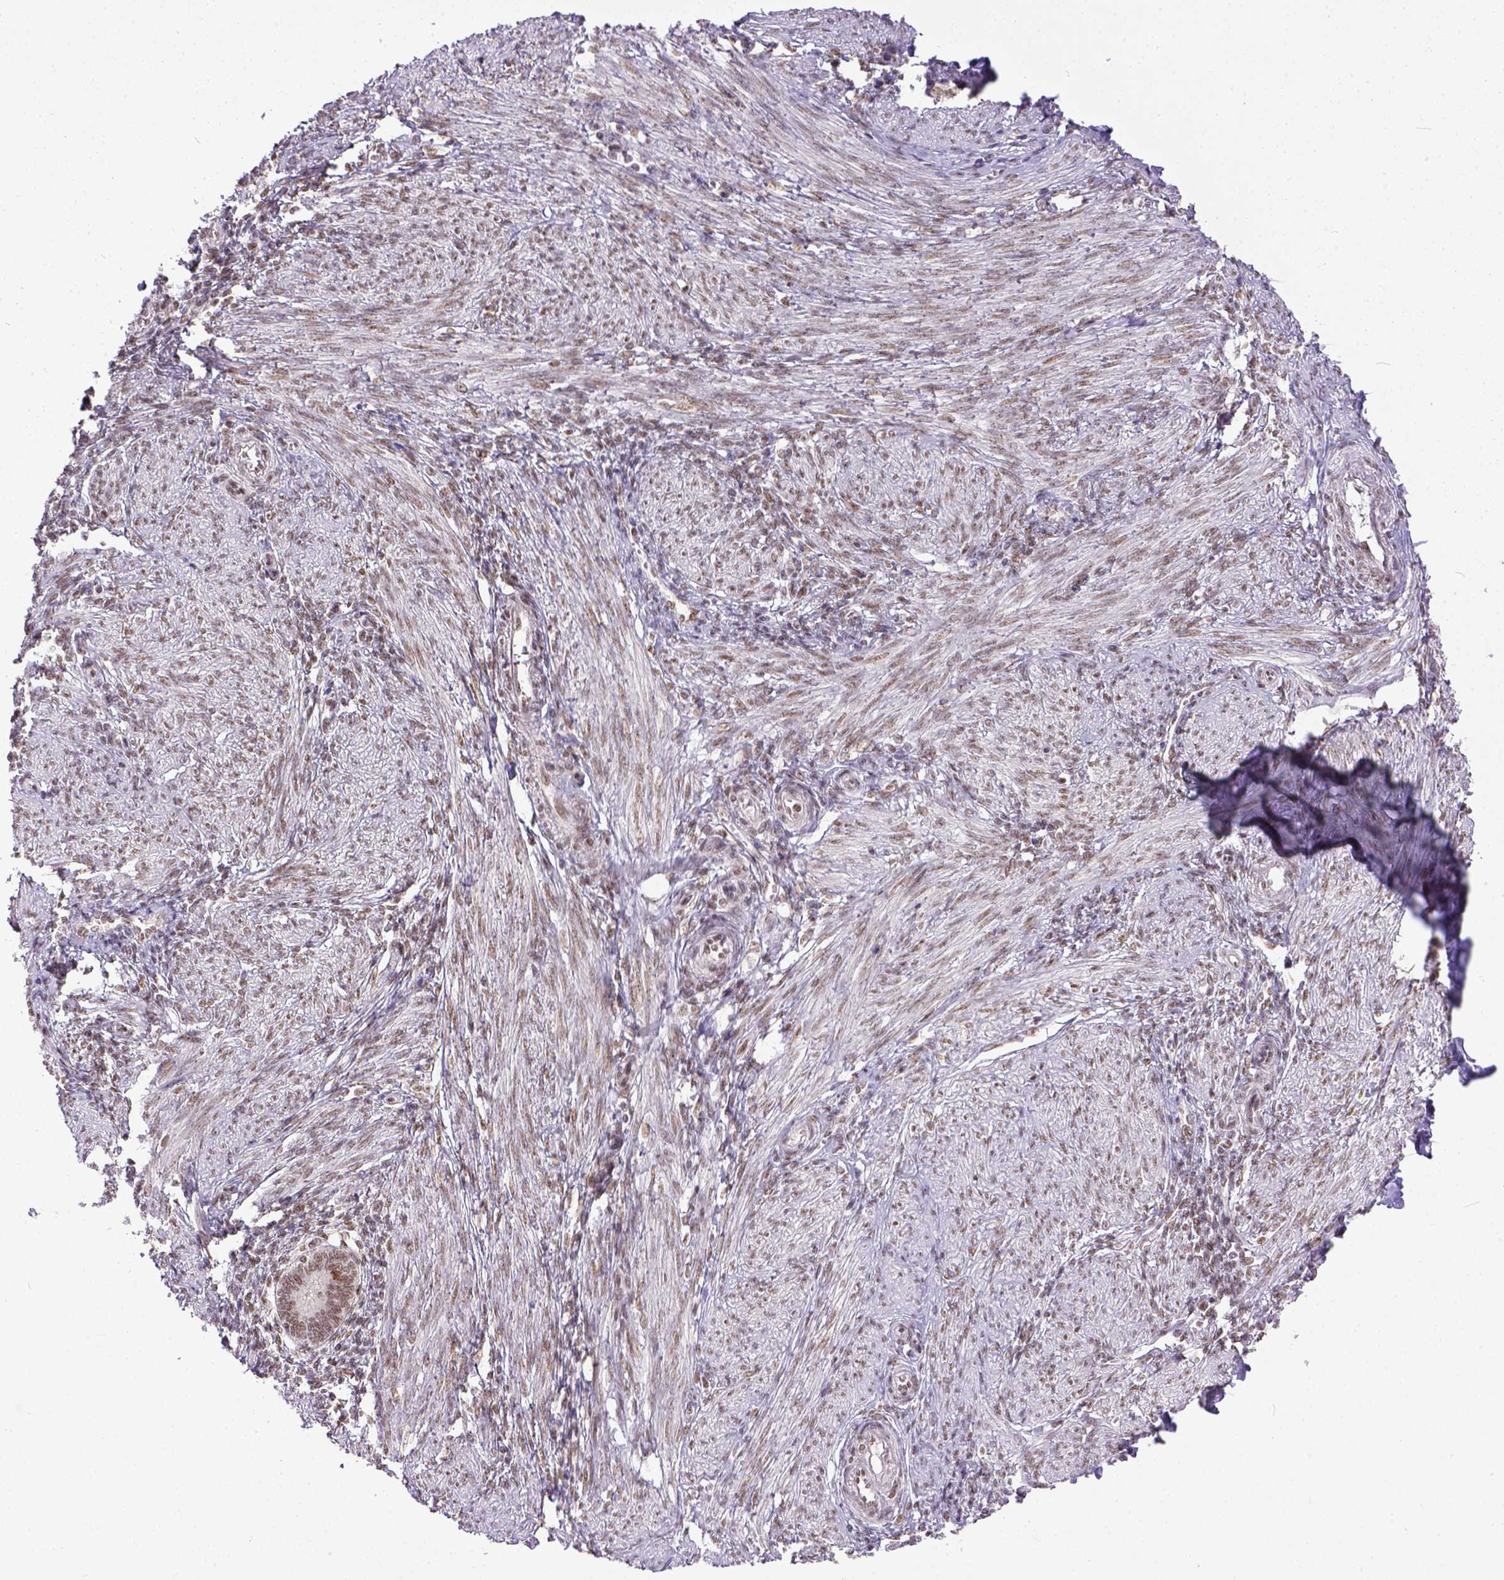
{"staining": {"intensity": "weak", "quantity": ">75%", "location": "nuclear"}, "tissue": "endometrium", "cell_type": "Cells in endometrial stroma", "image_type": "normal", "snomed": [{"axis": "morphology", "description": "Normal tissue, NOS"}, {"axis": "topography", "description": "Endometrium"}], "caption": "Protein expression analysis of unremarkable endometrium displays weak nuclear positivity in about >75% of cells in endometrial stroma.", "gene": "ERCC1", "patient": {"sex": "female", "age": 42}}